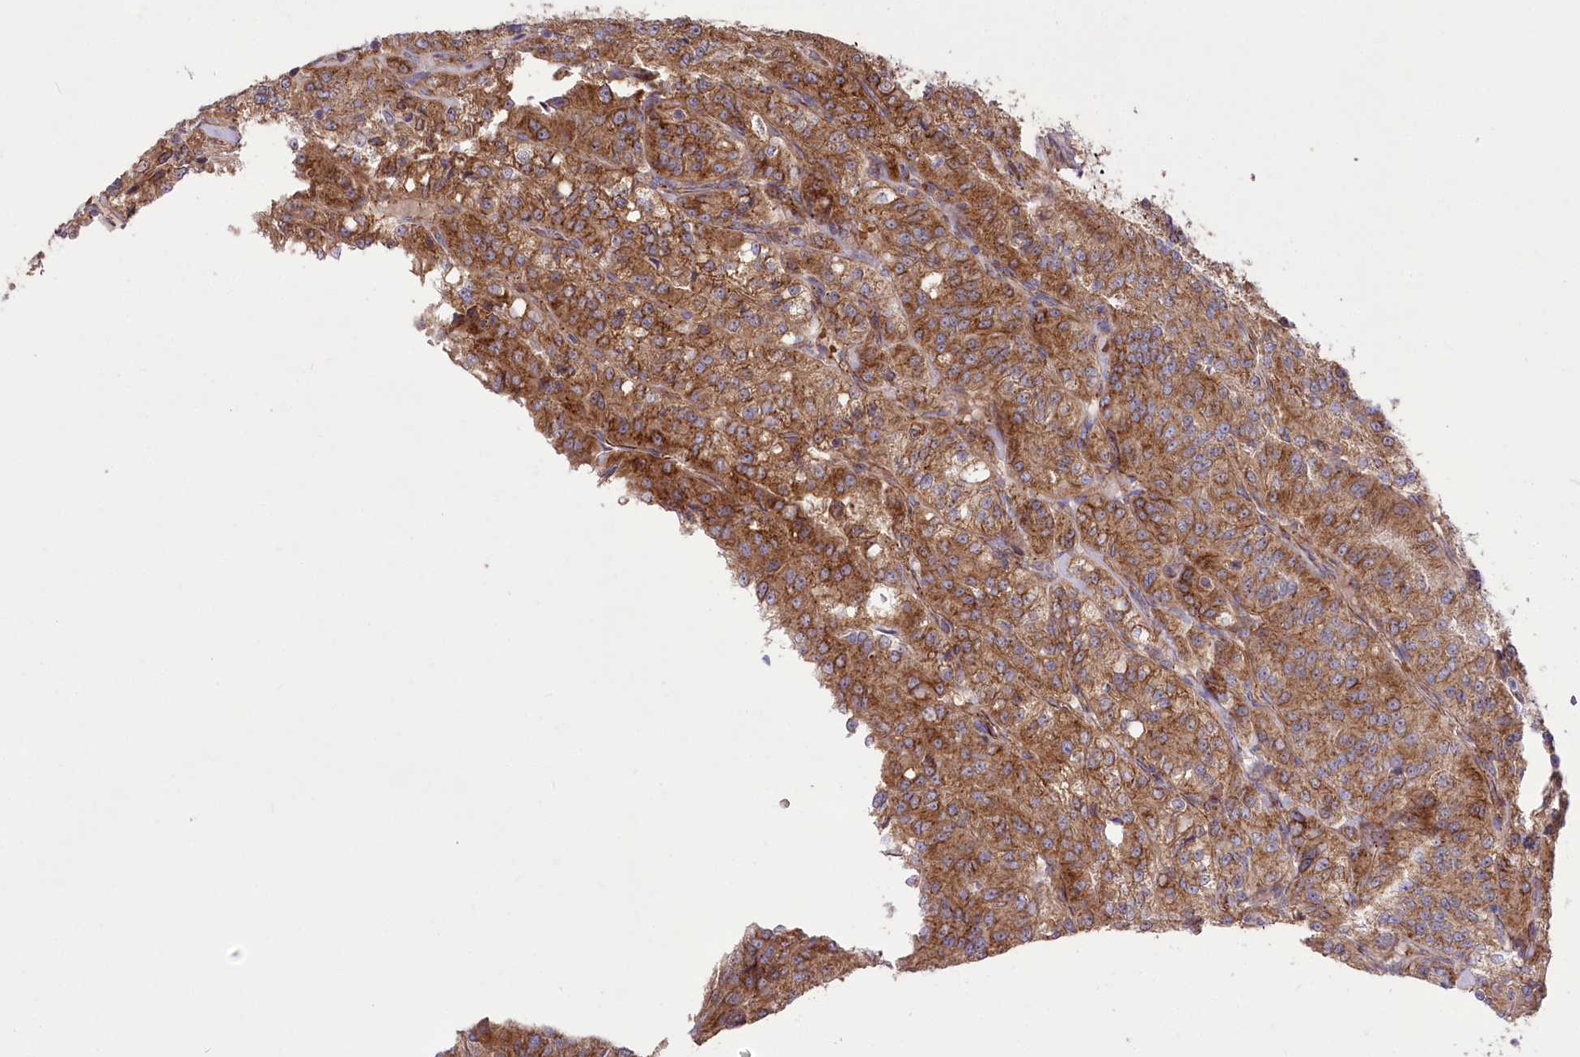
{"staining": {"intensity": "strong", "quantity": ">75%", "location": "cytoplasmic/membranous"}, "tissue": "renal cancer", "cell_type": "Tumor cells", "image_type": "cancer", "snomed": [{"axis": "morphology", "description": "Adenocarcinoma, NOS"}, {"axis": "topography", "description": "Kidney"}], "caption": "Adenocarcinoma (renal) tissue shows strong cytoplasmic/membranous staining in approximately >75% of tumor cells", "gene": "TRUB1", "patient": {"sex": "female", "age": 63}}